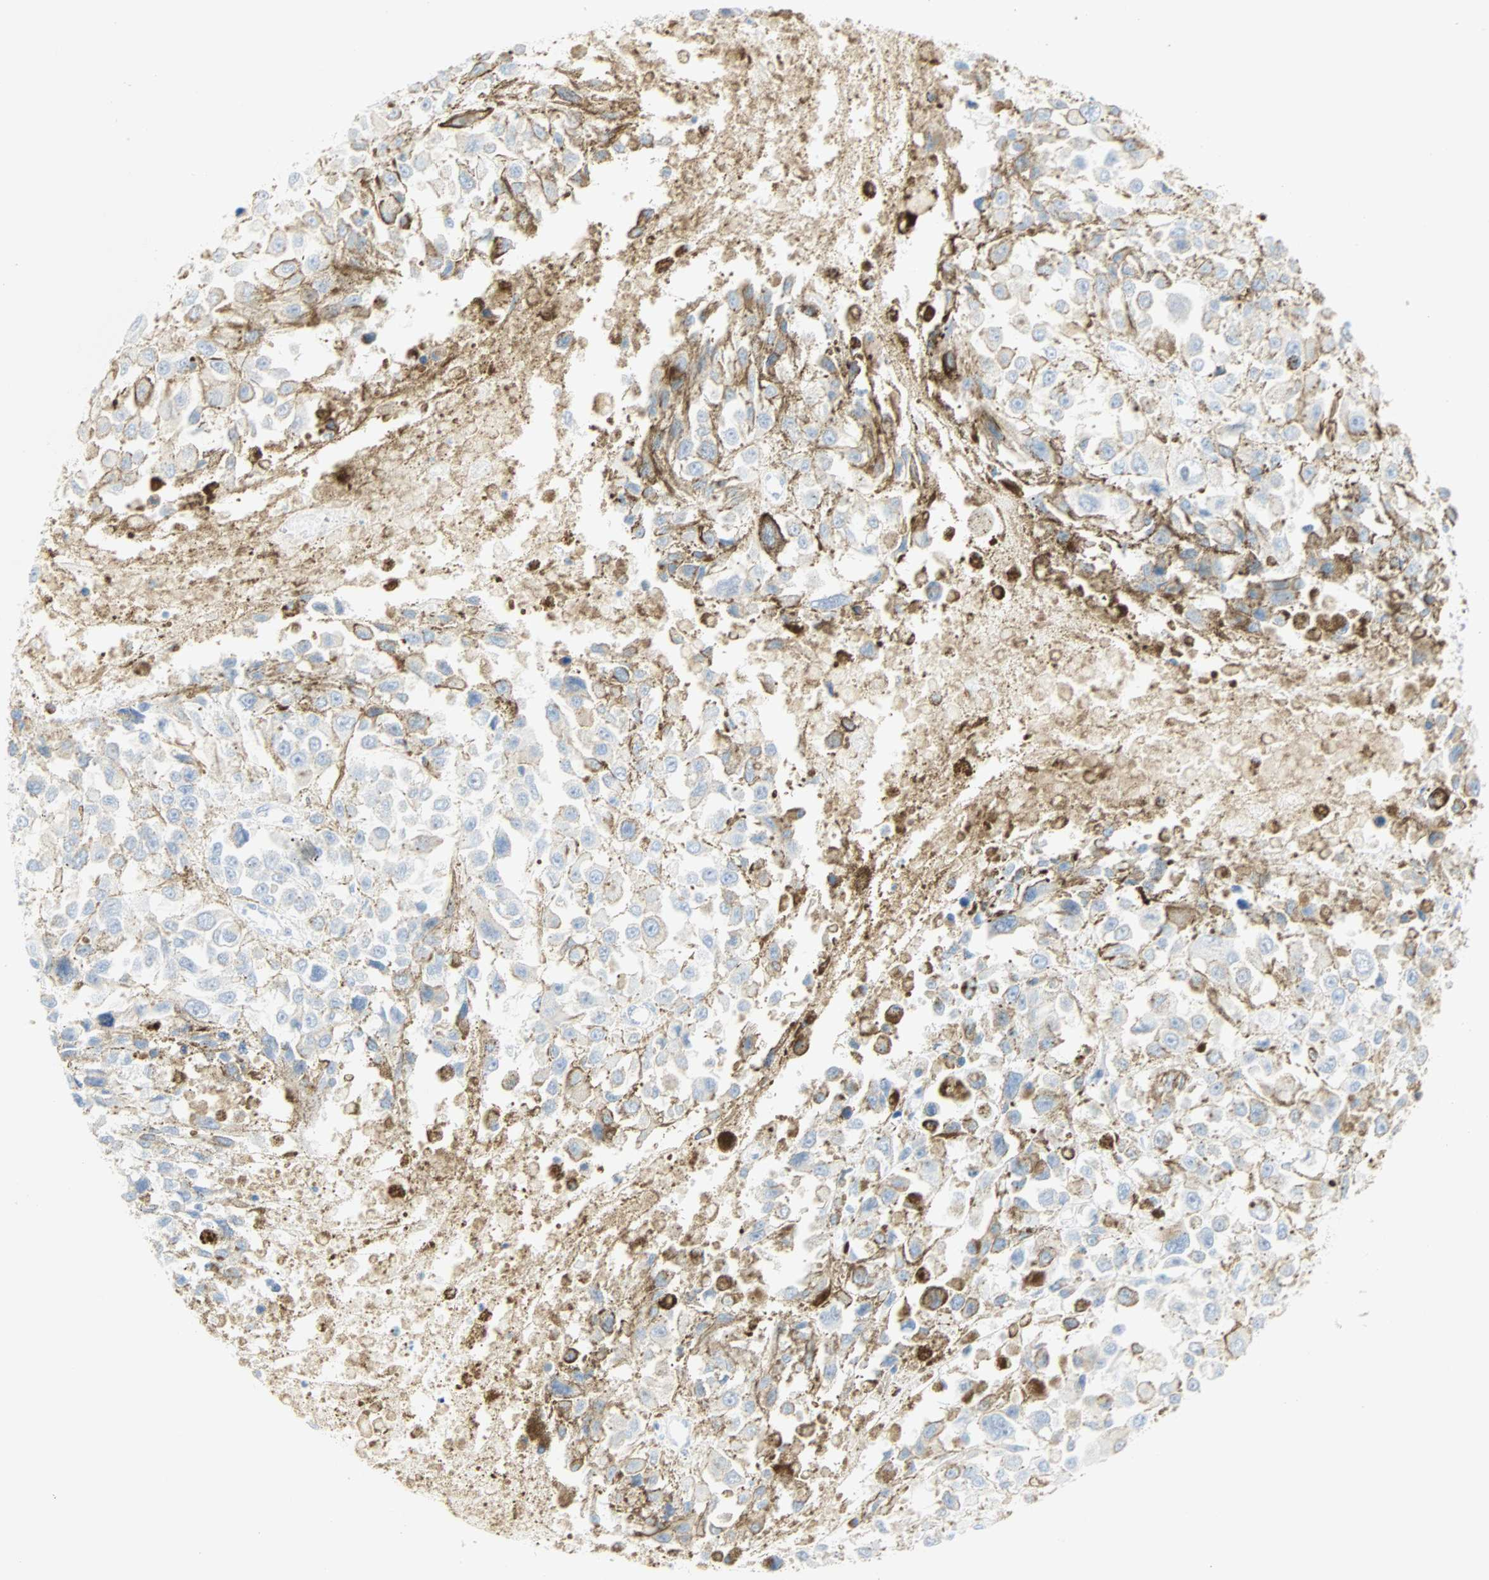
{"staining": {"intensity": "moderate", "quantity": "<25%", "location": "cytoplasmic/membranous,nuclear"}, "tissue": "melanoma", "cell_type": "Tumor cells", "image_type": "cancer", "snomed": [{"axis": "morphology", "description": "Malignant melanoma, Metastatic site"}, {"axis": "topography", "description": "Lymph node"}], "caption": "Protein staining of malignant melanoma (metastatic site) tissue displays moderate cytoplasmic/membranous and nuclear positivity in approximately <25% of tumor cells. (DAB (3,3'-diaminobenzidine) IHC, brown staining for protein, blue staining for nuclei).", "gene": "SELENBP1", "patient": {"sex": "male", "age": 59}}